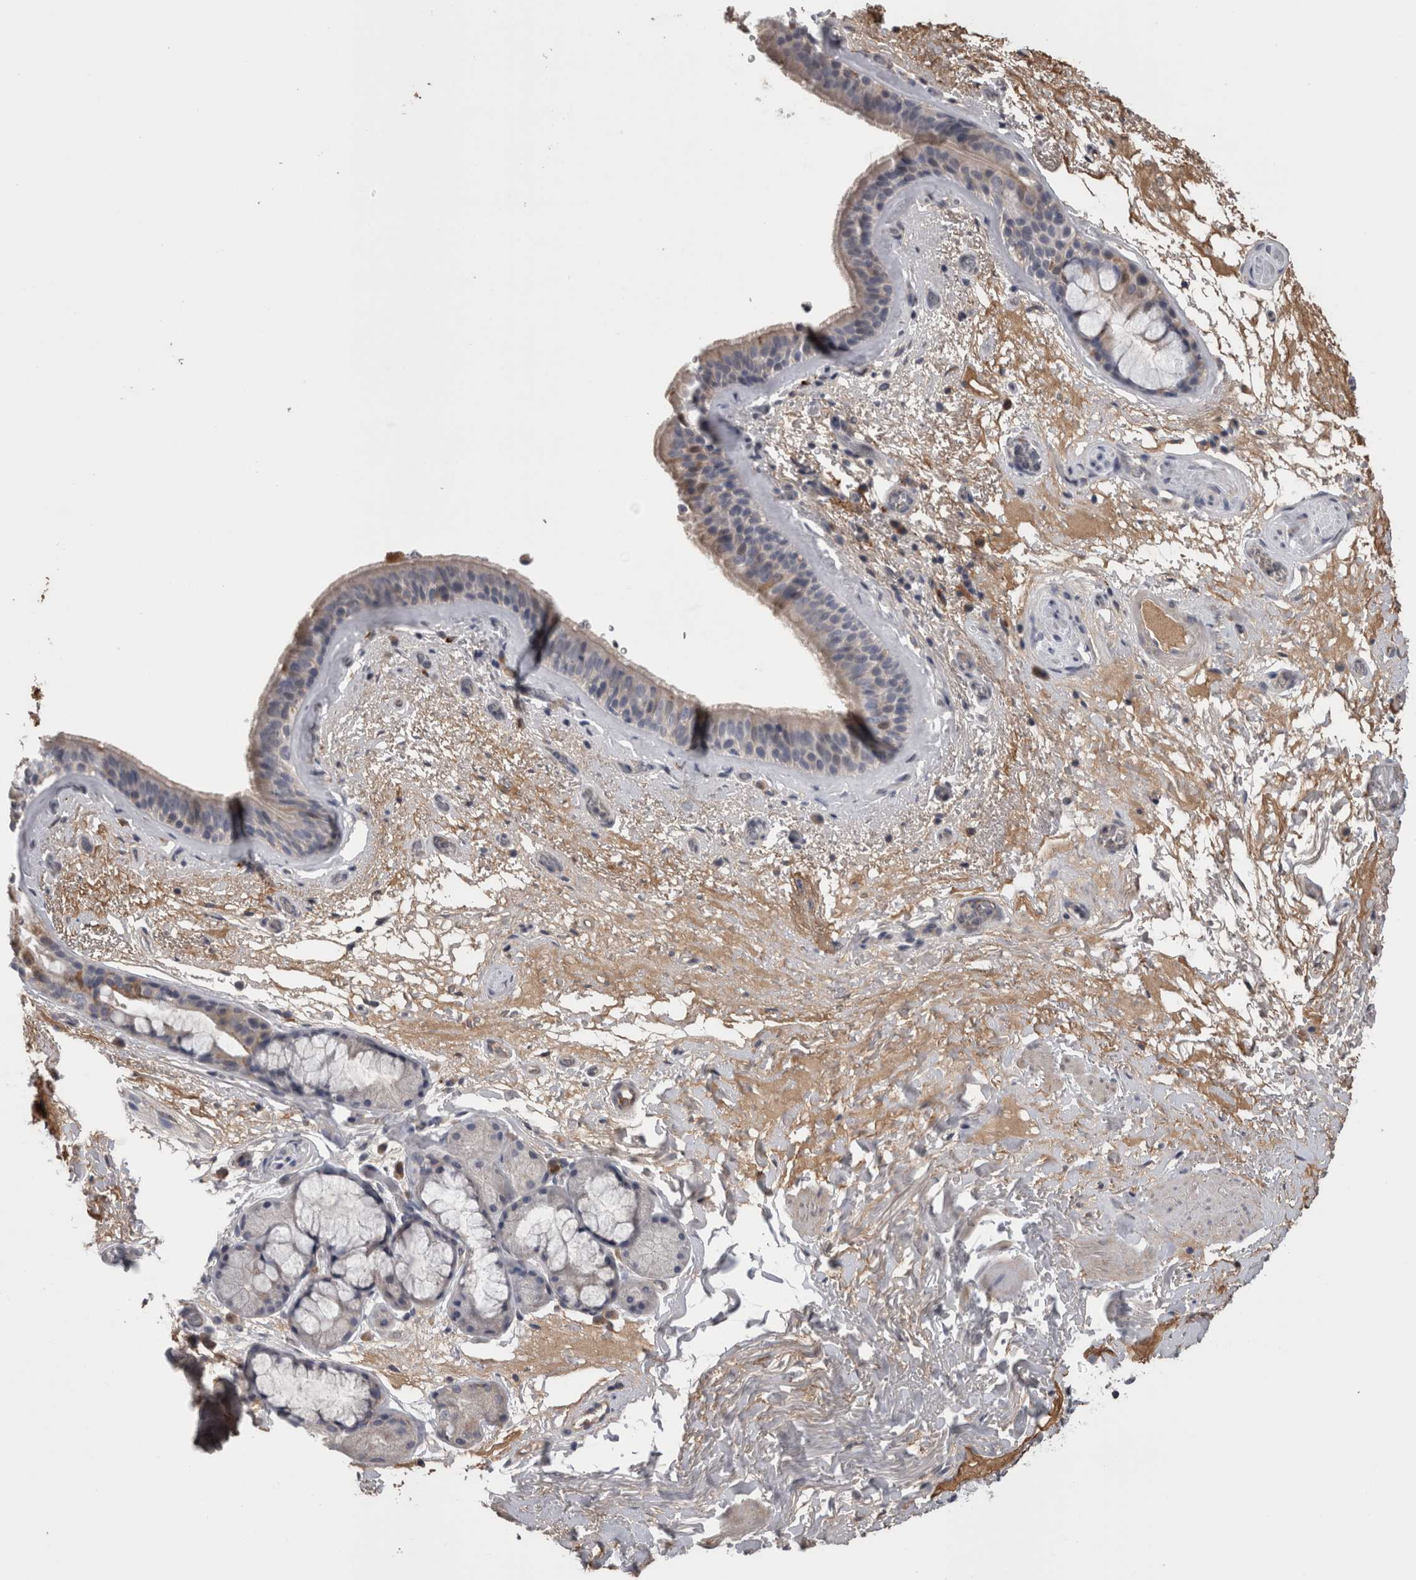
{"staining": {"intensity": "moderate", "quantity": "<25%", "location": "cytoplasmic/membranous"}, "tissue": "bronchus", "cell_type": "Respiratory epithelial cells", "image_type": "normal", "snomed": [{"axis": "morphology", "description": "Normal tissue, NOS"}, {"axis": "topography", "description": "Cartilage tissue"}], "caption": "Respiratory epithelial cells exhibit moderate cytoplasmic/membranous positivity in about <25% of cells in benign bronchus.", "gene": "STC1", "patient": {"sex": "female", "age": 63}}